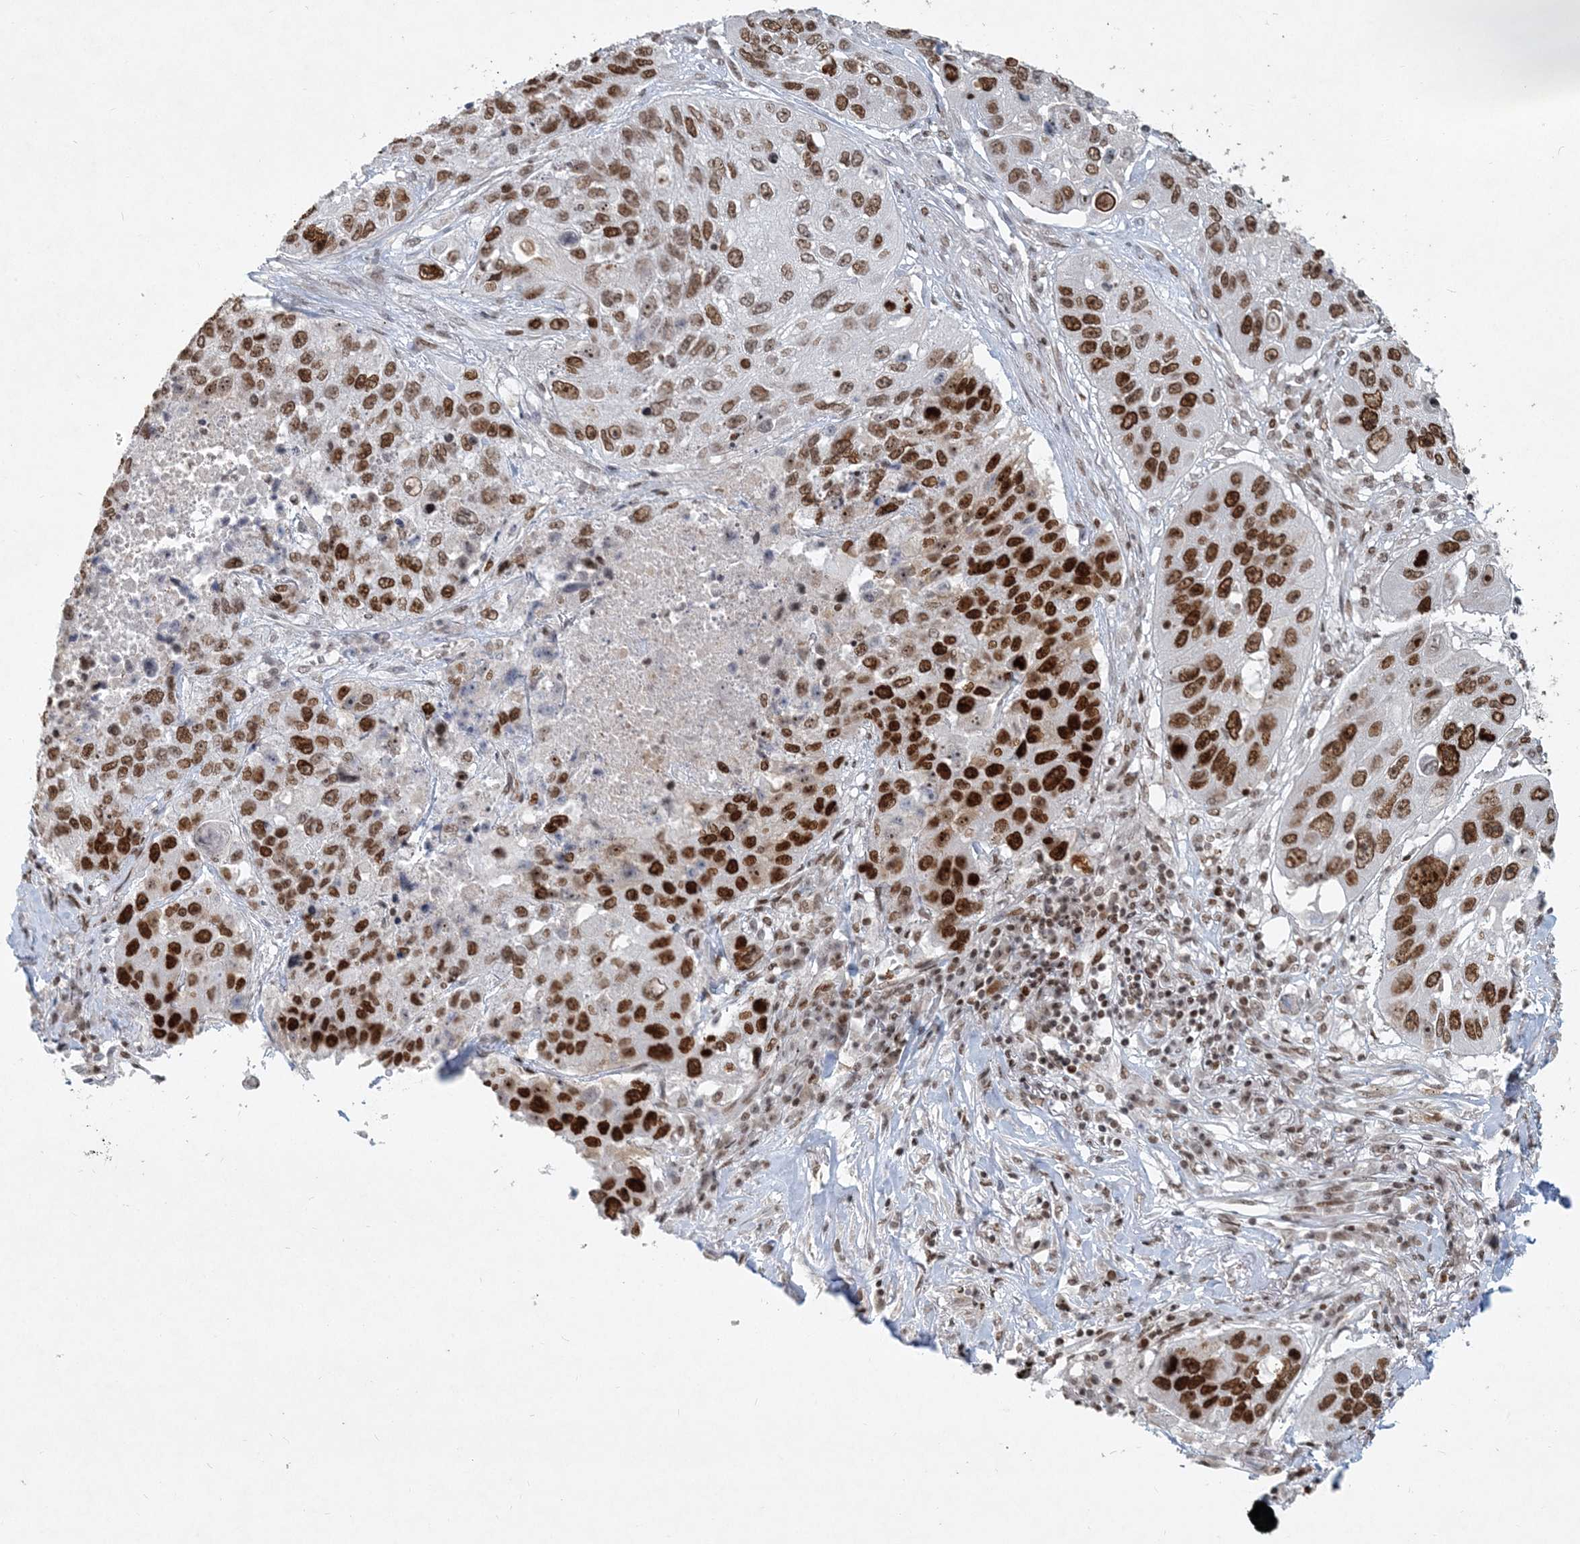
{"staining": {"intensity": "strong", "quantity": ">75%", "location": "nuclear"}, "tissue": "lung cancer", "cell_type": "Tumor cells", "image_type": "cancer", "snomed": [{"axis": "morphology", "description": "Squamous cell carcinoma, NOS"}, {"axis": "topography", "description": "Lung"}], "caption": "Immunohistochemistry image of neoplastic tissue: lung squamous cell carcinoma stained using immunohistochemistry (IHC) exhibits high levels of strong protein expression localized specifically in the nuclear of tumor cells, appearing as a nuclear brown color.", "gene": "BAZ1B", "patient": {"sex": "male", "age": 61}}